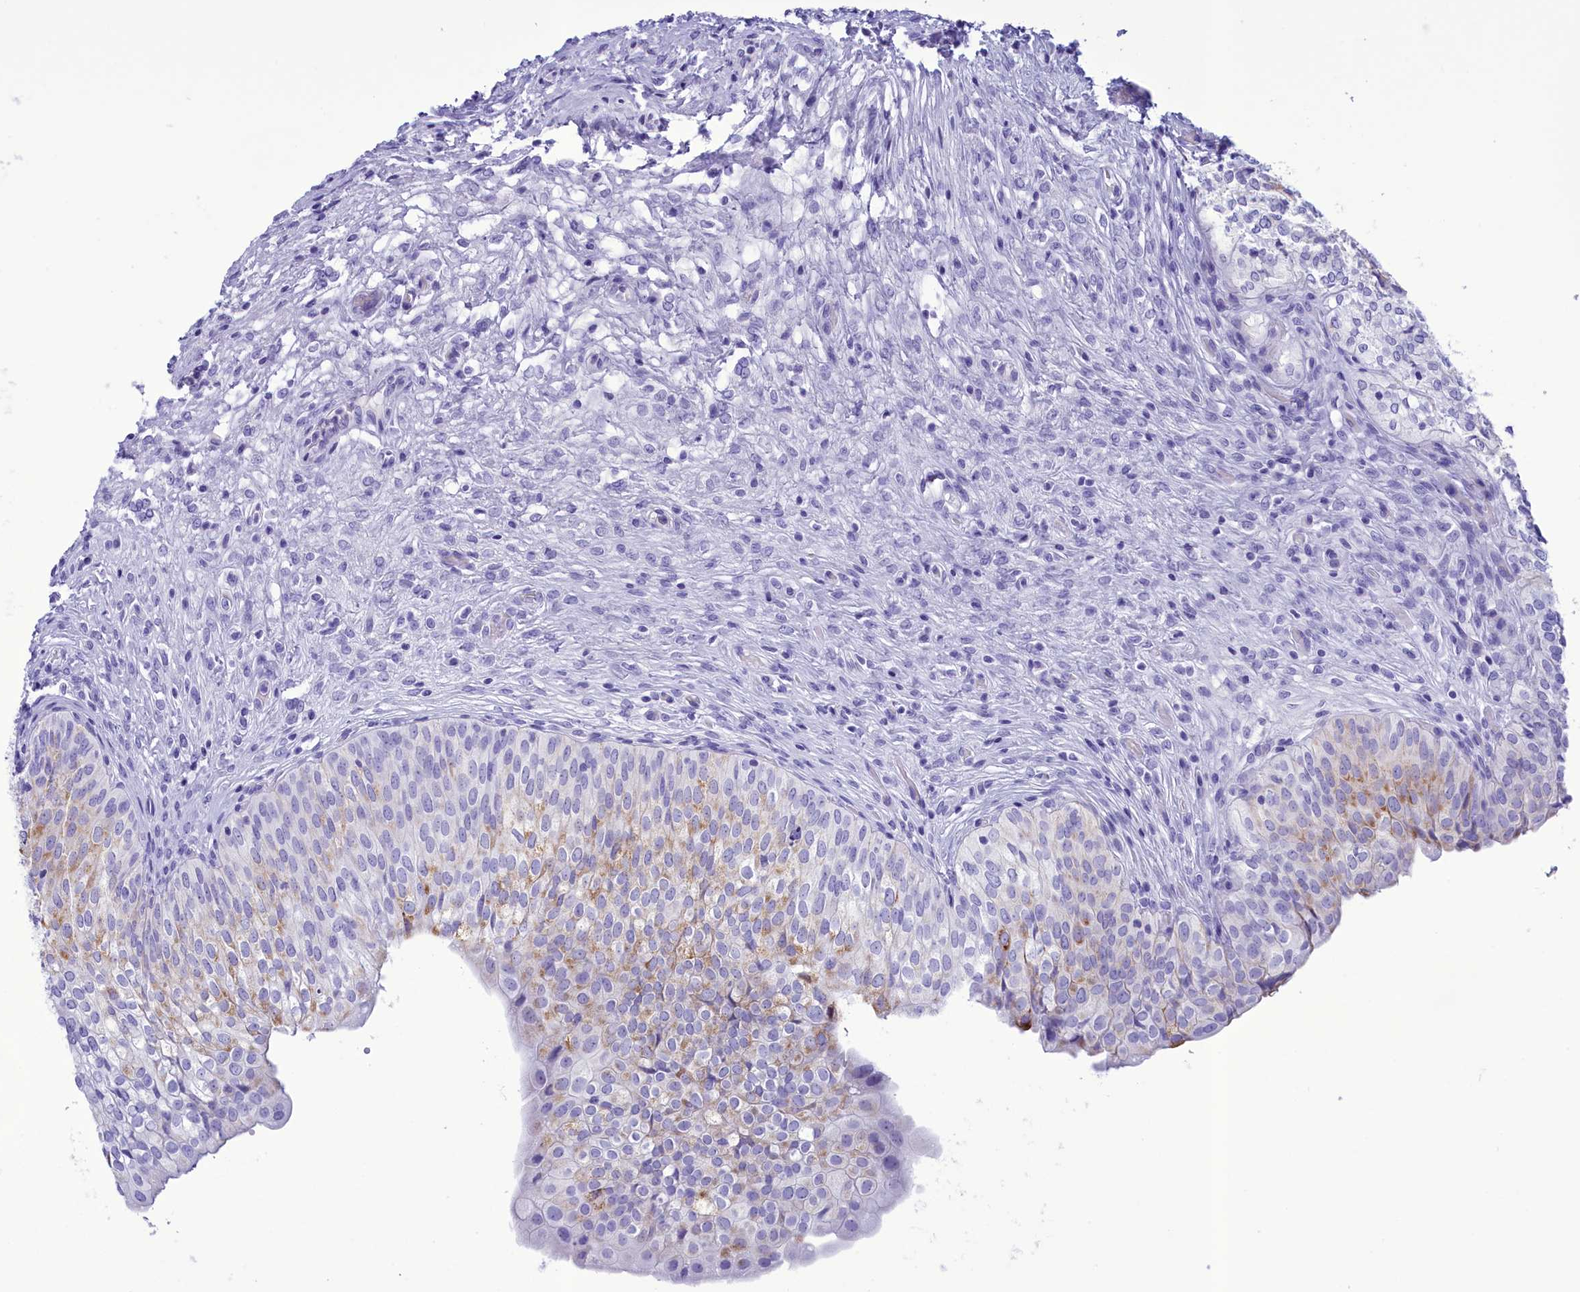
{"staining": {"intensity": "moderate", "quantity": "25%-75%", "location": "cytoplasmic/membranous"}, "tissue": "urinary bladder", "cell_type": "Urothelial cells", "image_type": "normal", "snomed": [{"axis": "morphology", "description": "Normal tissue, NOS"}, {"axis": "topography", "description": "Urinary bladder"}], "caption": "High-magnification brightfield microscopy of benign urinary bladder stained with DAB (brown) and counterstained with hematoxylin (blue). urothelial cells exhibit moderate cytoplasmic/membranous positivity is appreciated in about25%-75% of cells. (brown staining indicates protein expression, while blue staining denotes nuclei).", "gene": "BRI3", "patient": {"sex": "male", "age": 55}}